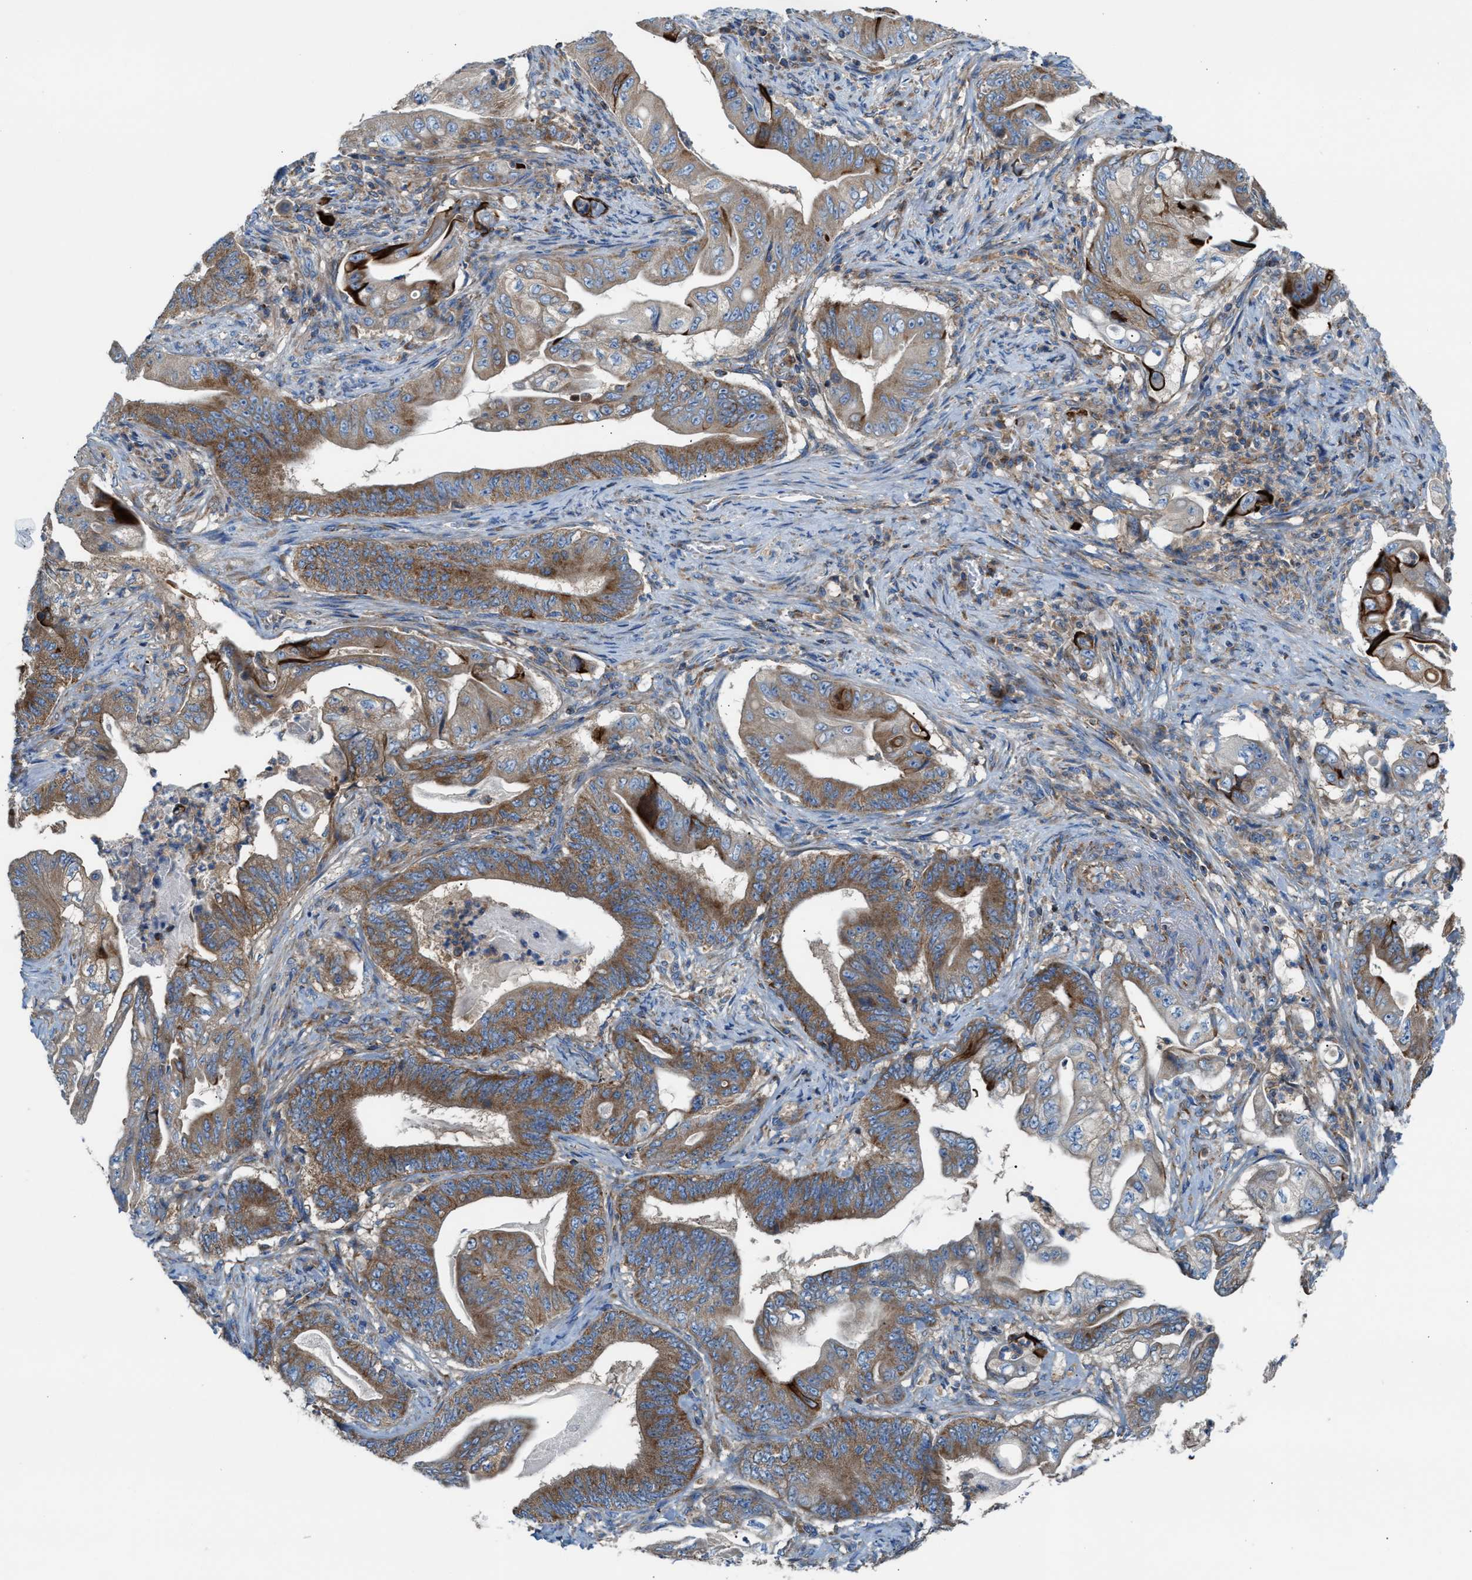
{"staining": {"intensity": "moderate", "quantity": ">75%", "location": "cytoplasmic/membranous"}, "tissue": "stomach cancer", "cell_type": "Tumor cells", "image_type": "cancer", "snomed": [{"axis": "morphology", "description": "Adenocarcinoma, NOS"}, {"axis": "topography", "description": "Stomach"}], "caption": "Immunohistochemistry of adenocarcinoma (stomach) shows medium levels of moderate cytoplasmic/membranous positivity in about >75% of tumor cells. (brown staining indicates protein expression, while blue staining denotes nuclei).", "gene": "TBC1D15", "patient": {"sex": "female", "age": 73}}